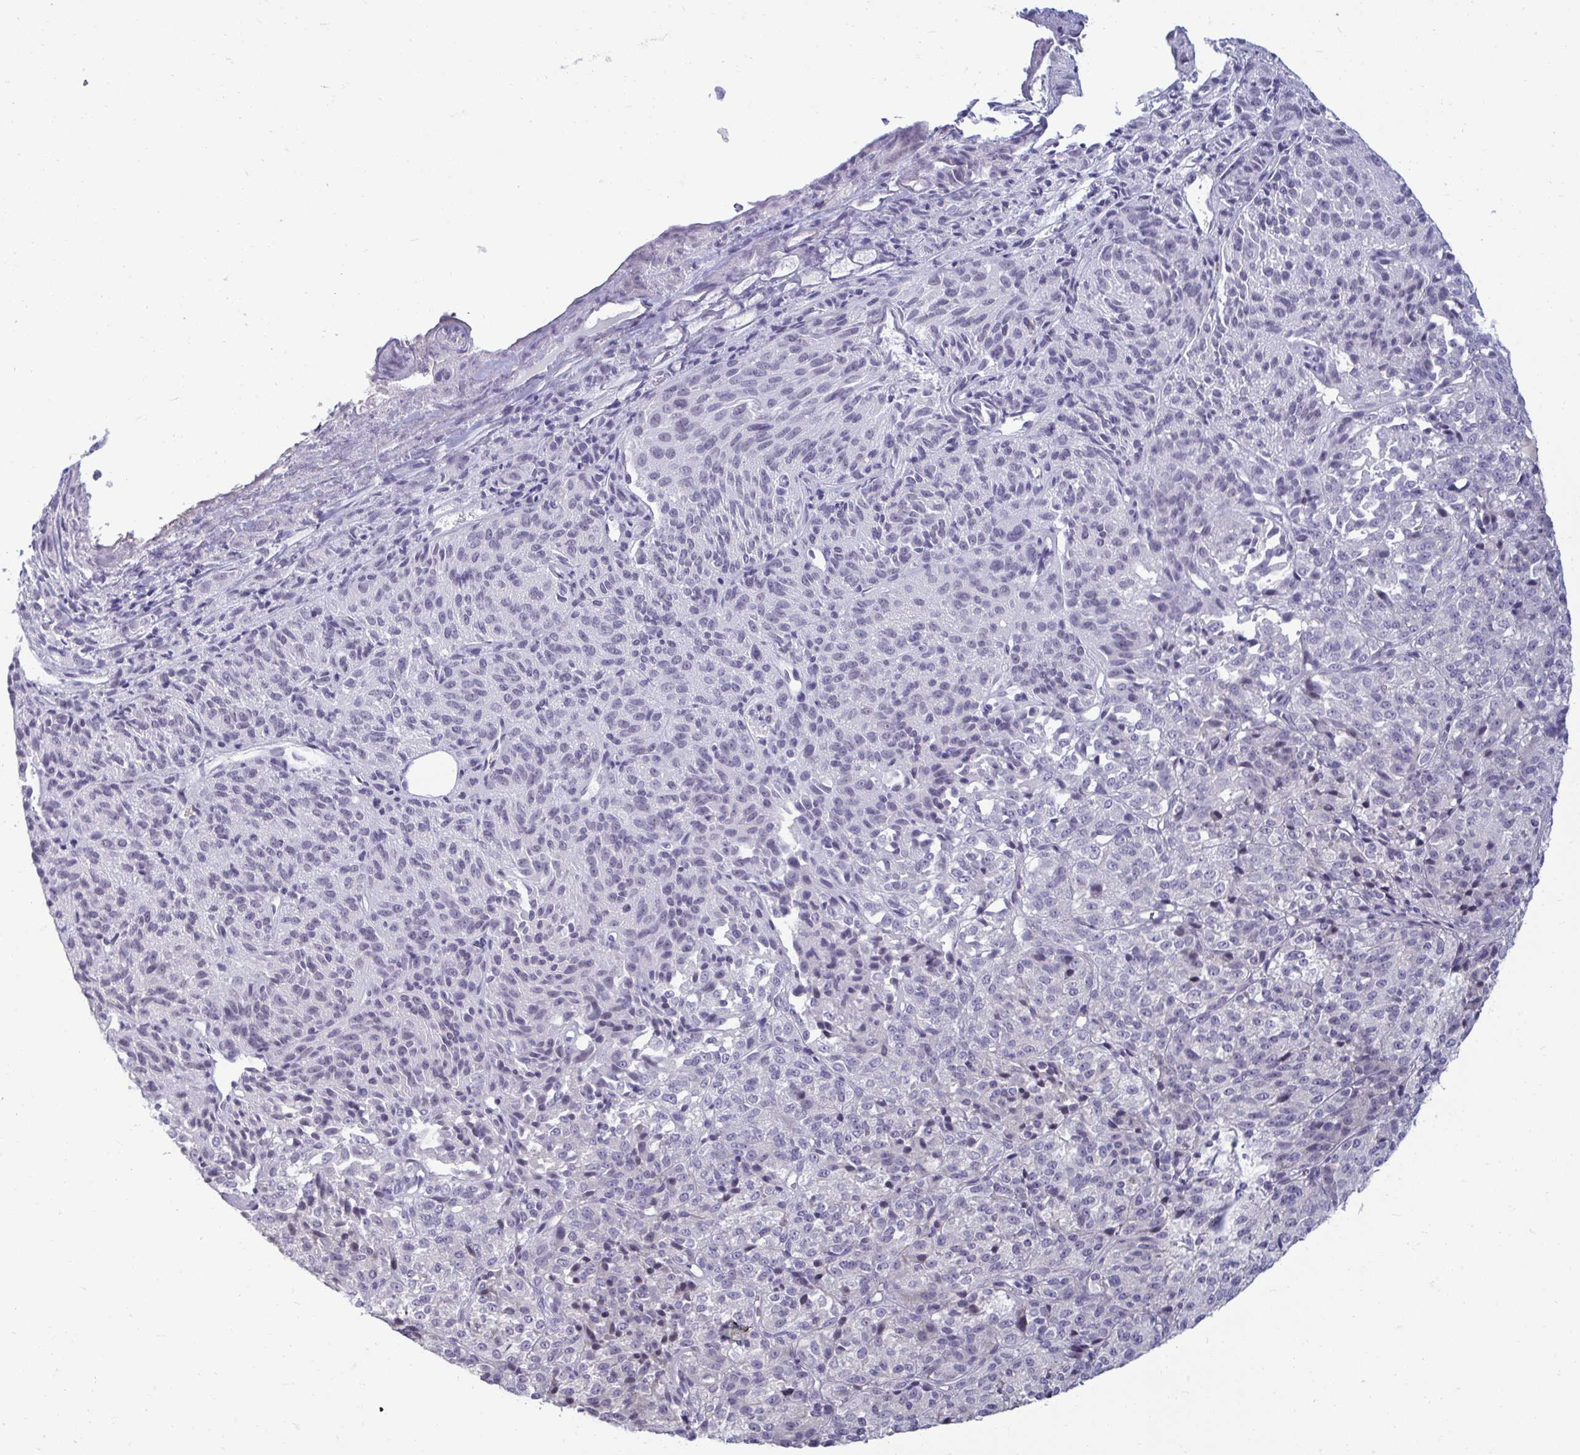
{"staining": {"intensity": "negative", "quantity": "none", "location": "none"}, "tissue": "melanoma", "cell_type": "Tumor cells", "image_type": "cancer", "snomed": [{"axis": "morphology", "description": "Malignant melanoma, Metastatic site"}, {"axis": "topography", "description": "Brain"}], "caption": "Tumor cells are negative for brown protein staining in melanoma.", "gene": "RNASEH1", "patient": {"sex": "female", "age": 56}}